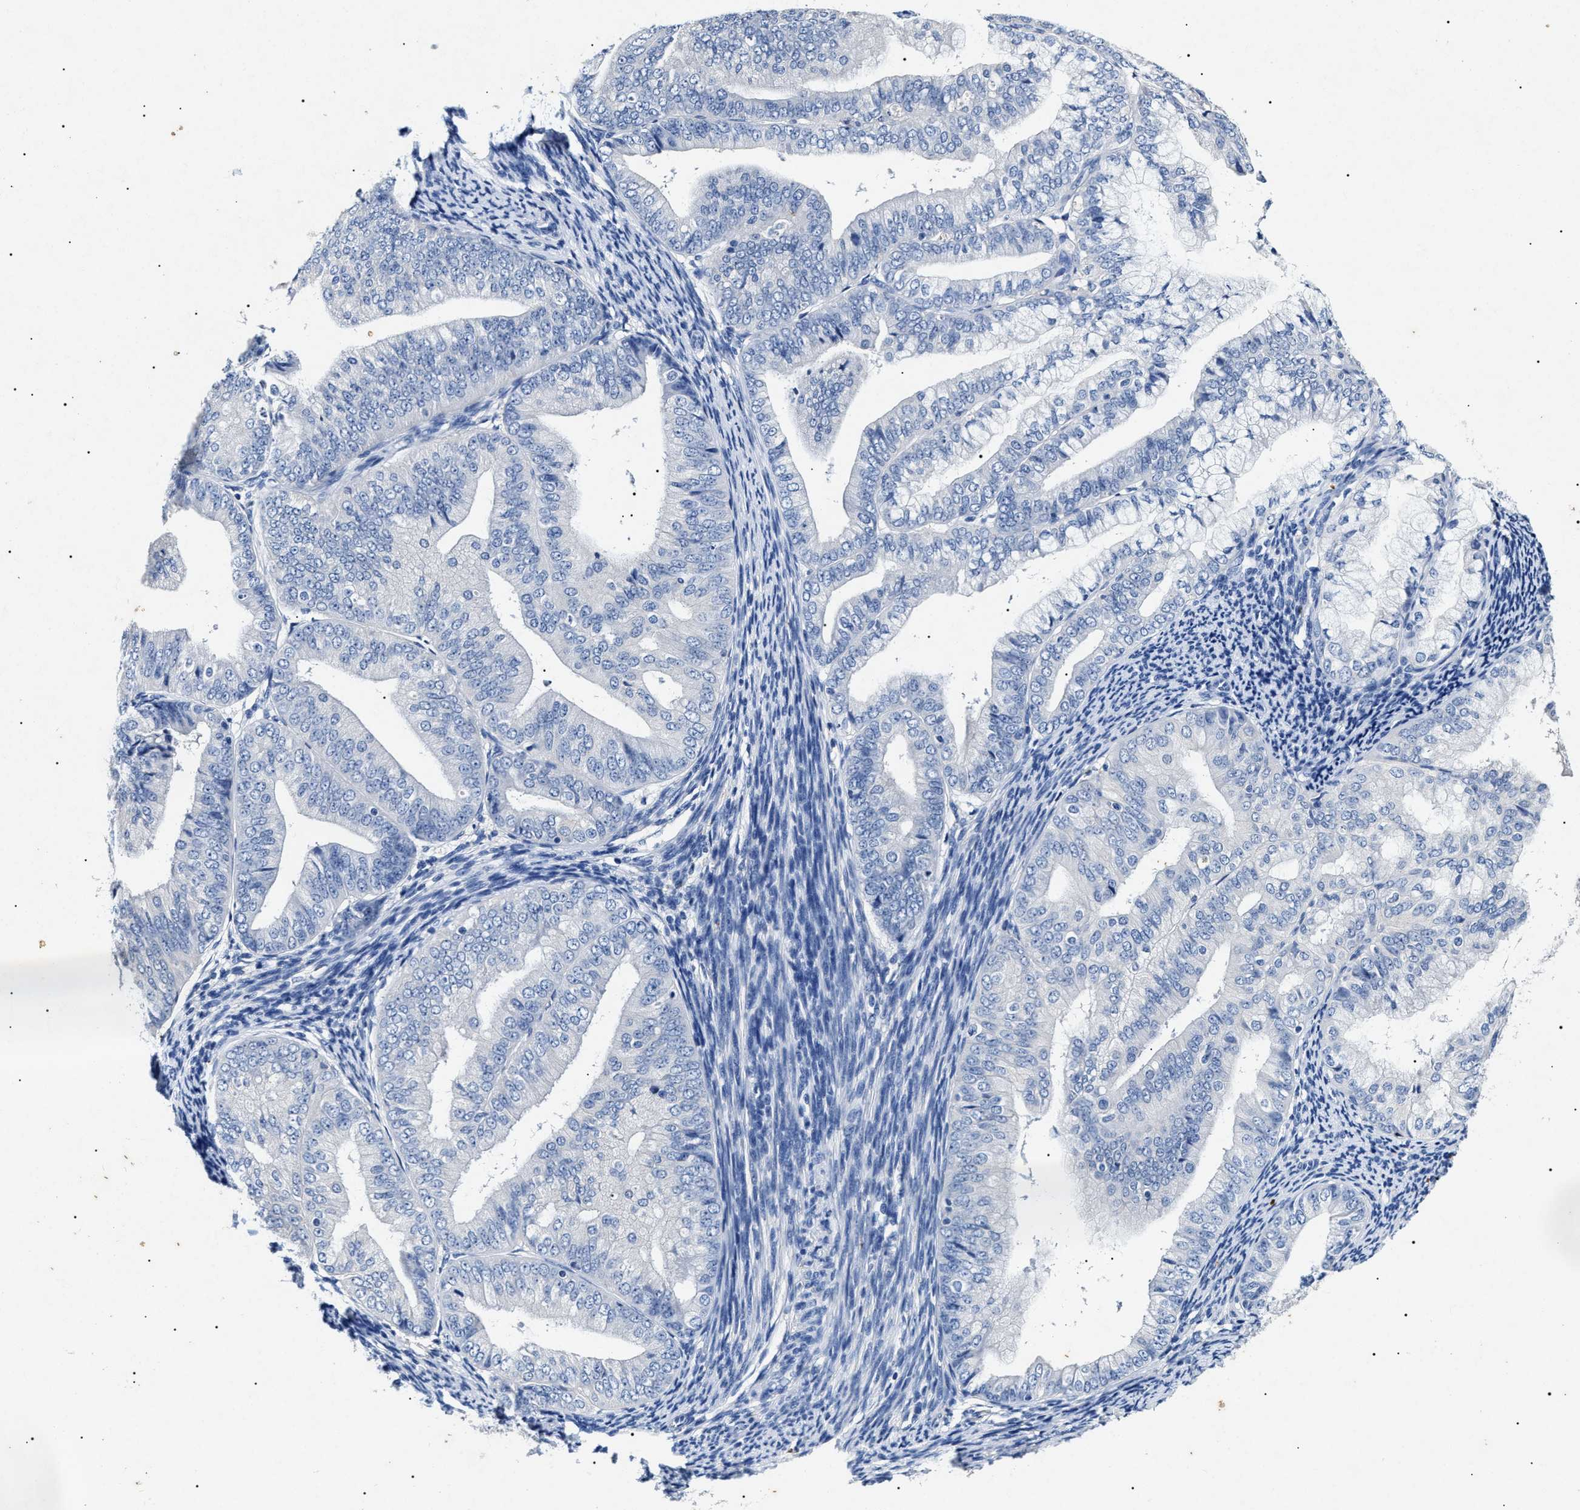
{"staining": {"intensity": "negative", "quantity": "none", "location": "none"}, "tissue": "endometrial cancer", "cell_type": "Tumor cells", "image_type": "cancer", "snomed": [{"axis": "morphology", "description": "Adenocarcinoma, NOS"}, {"axis": "topography", "description": "Endometrium"}], "caption": "This photomicrograph is of adenocarcinoma (endometrial) stained with immunohistochemistry (IHC) to label a protein in brown with the nuclei are counter-stained blue. There is no expression in tumor cells.", "gene": "LRRC8E", "patient": {"sex": "female", "age": 63}}